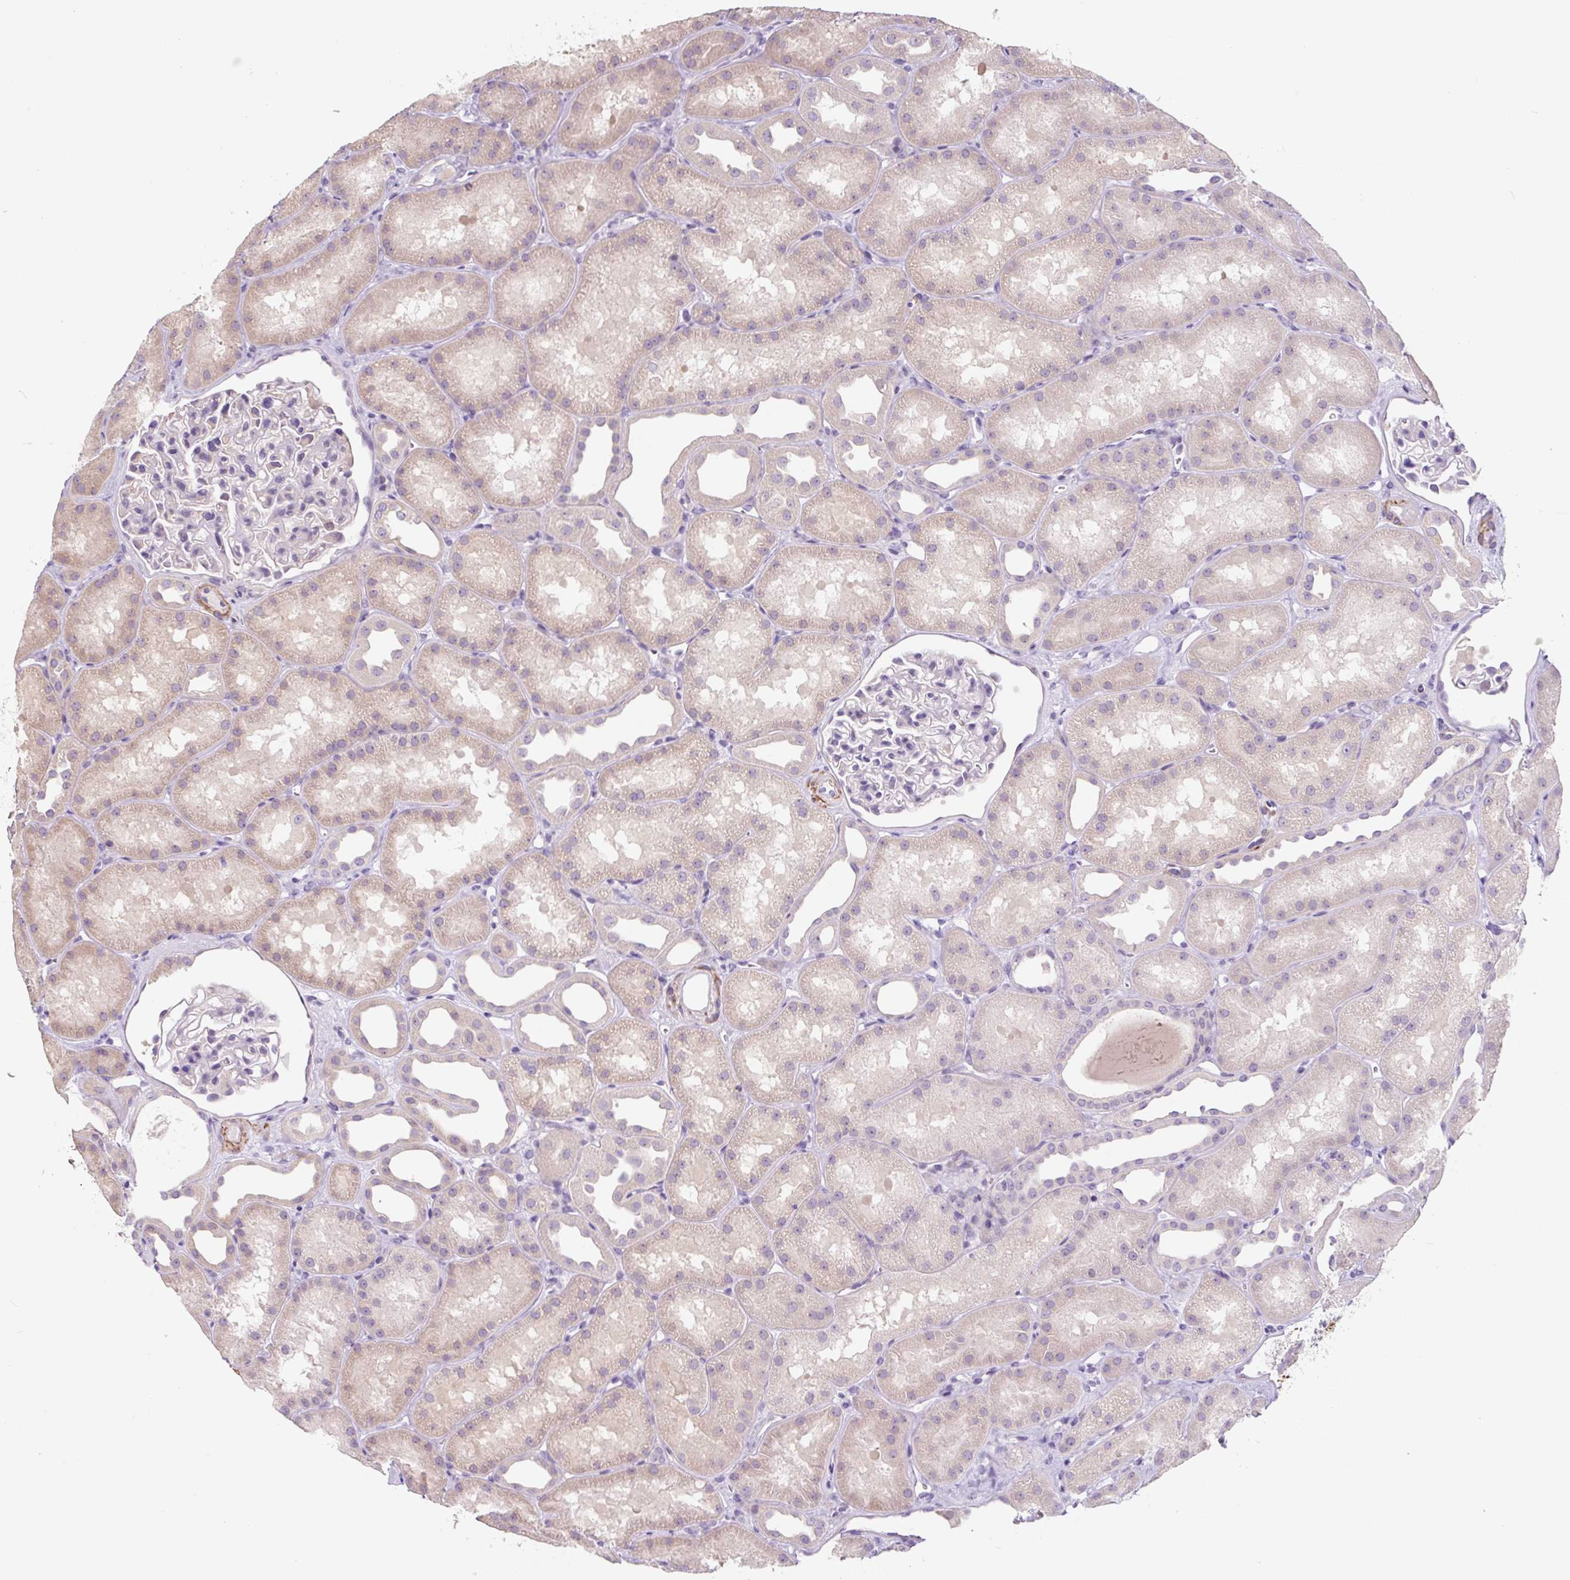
{"staining": {"intensity": "negative", "quantity": "none", "location": "none"}, "tissue": "kidney", "cell_type": "Cells in glomeruli", "image_type": "normal", "snomed": [{"axis": "morphology", "description": "Normal tissue, NOS"}, {"axis": "topography", "description": "Kidney"}], "caption": "DAB (3,3'-diaminobenzidine) immunohistochemical staining of normal human kidney exhibits no significant staining in cells in glomeruli.", "gene": "CCL25", "patient": {"sex": "male", "age": 61}}